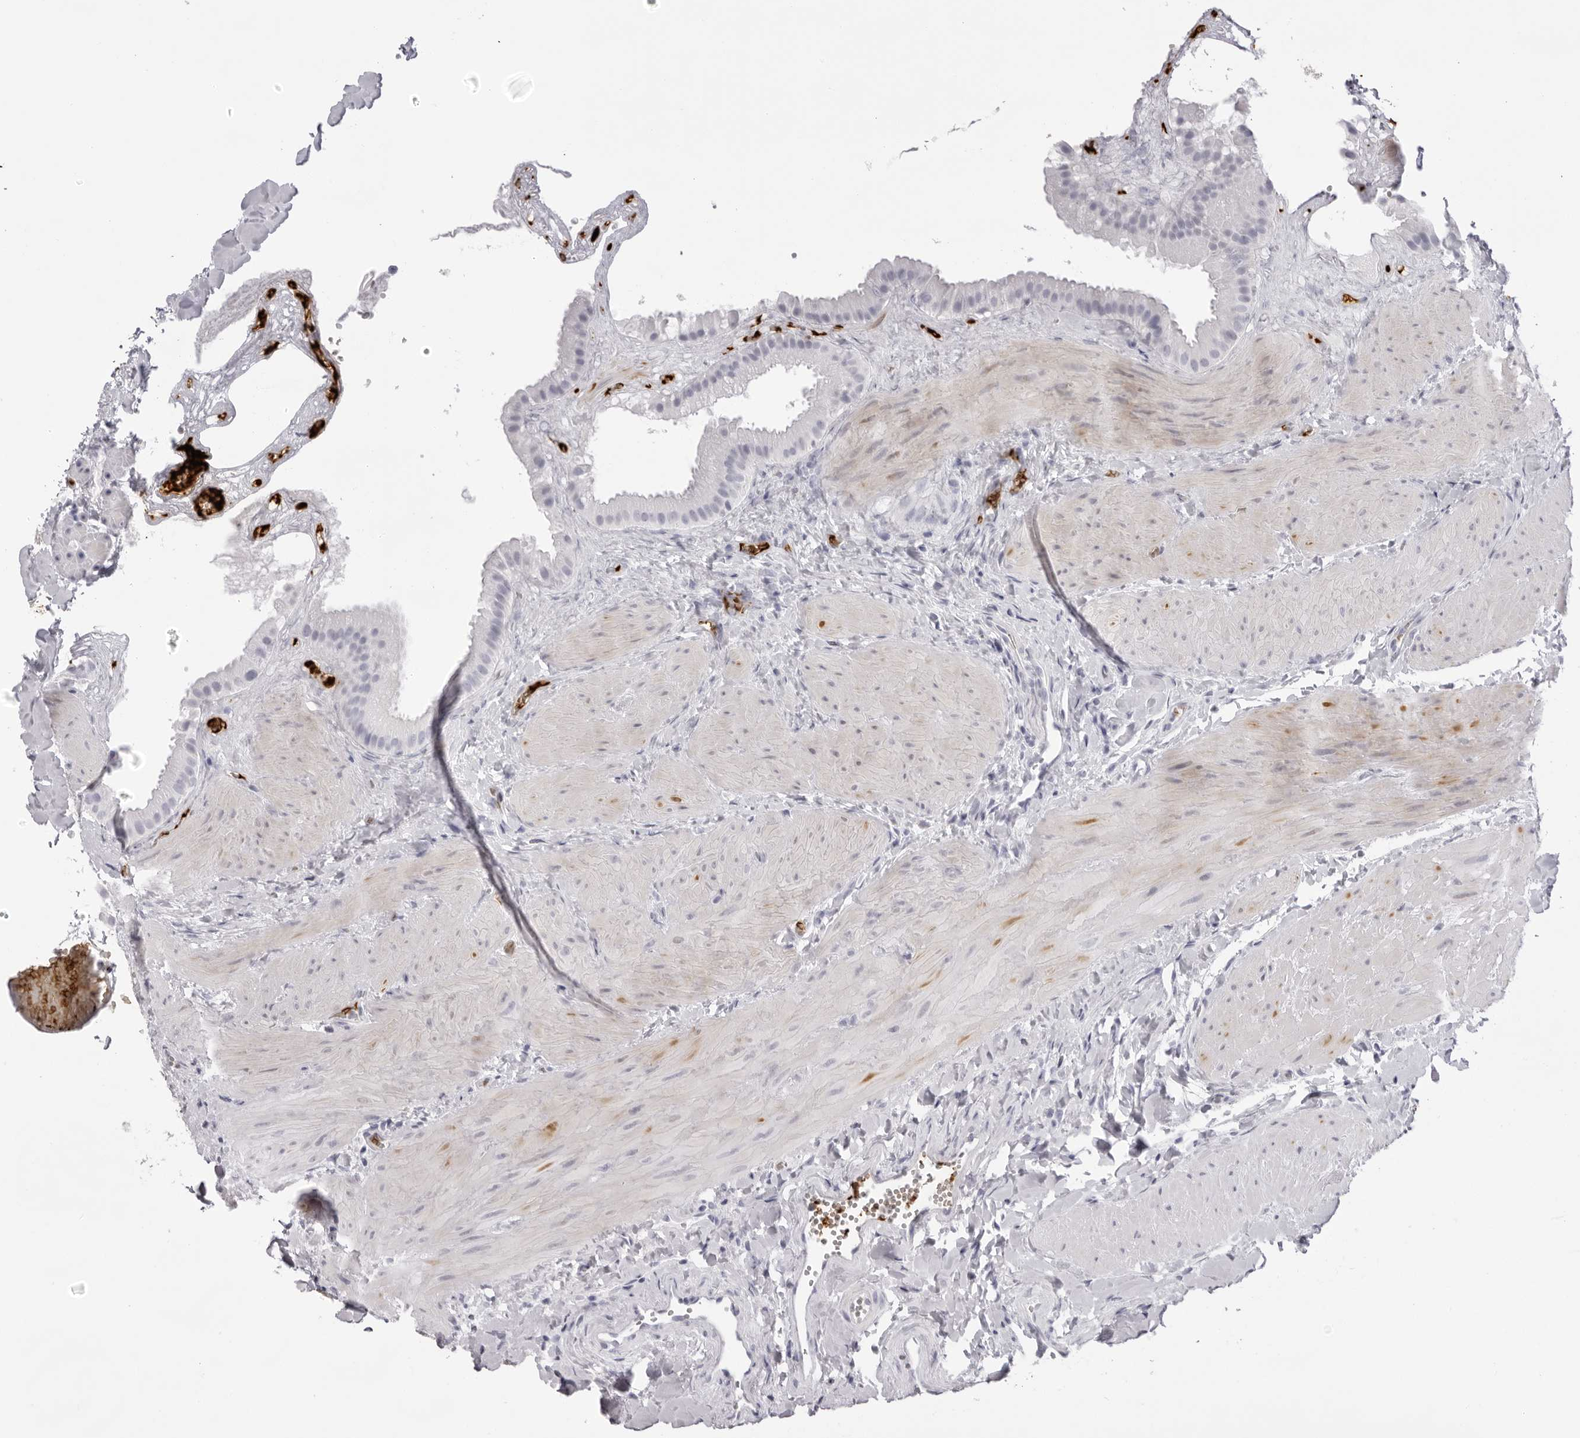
{"staining": {"intensity": "negative", "quantity": "none", "location": "none"}, "tissue": "gallbladder", "cell_type": "Glandular cells", "image_type": "normal", "snomed": [{"axis": "morphology", "description": "Normal tissue, NOS"}, {"axis": "topography", "description": "Gallbladder"}], "caption": "Glandular cells are negative for protein expression in unremarkable human gallbladder. The staining was performed using DAB (3,3'-diaminobenzidine) to visualize the protein expression in brown, while the nuclei were stained in blue with hematoxylin (Magnification: 20x).", "gene": "SPTA1", "patient": {"sex": "male", "age": 55}}